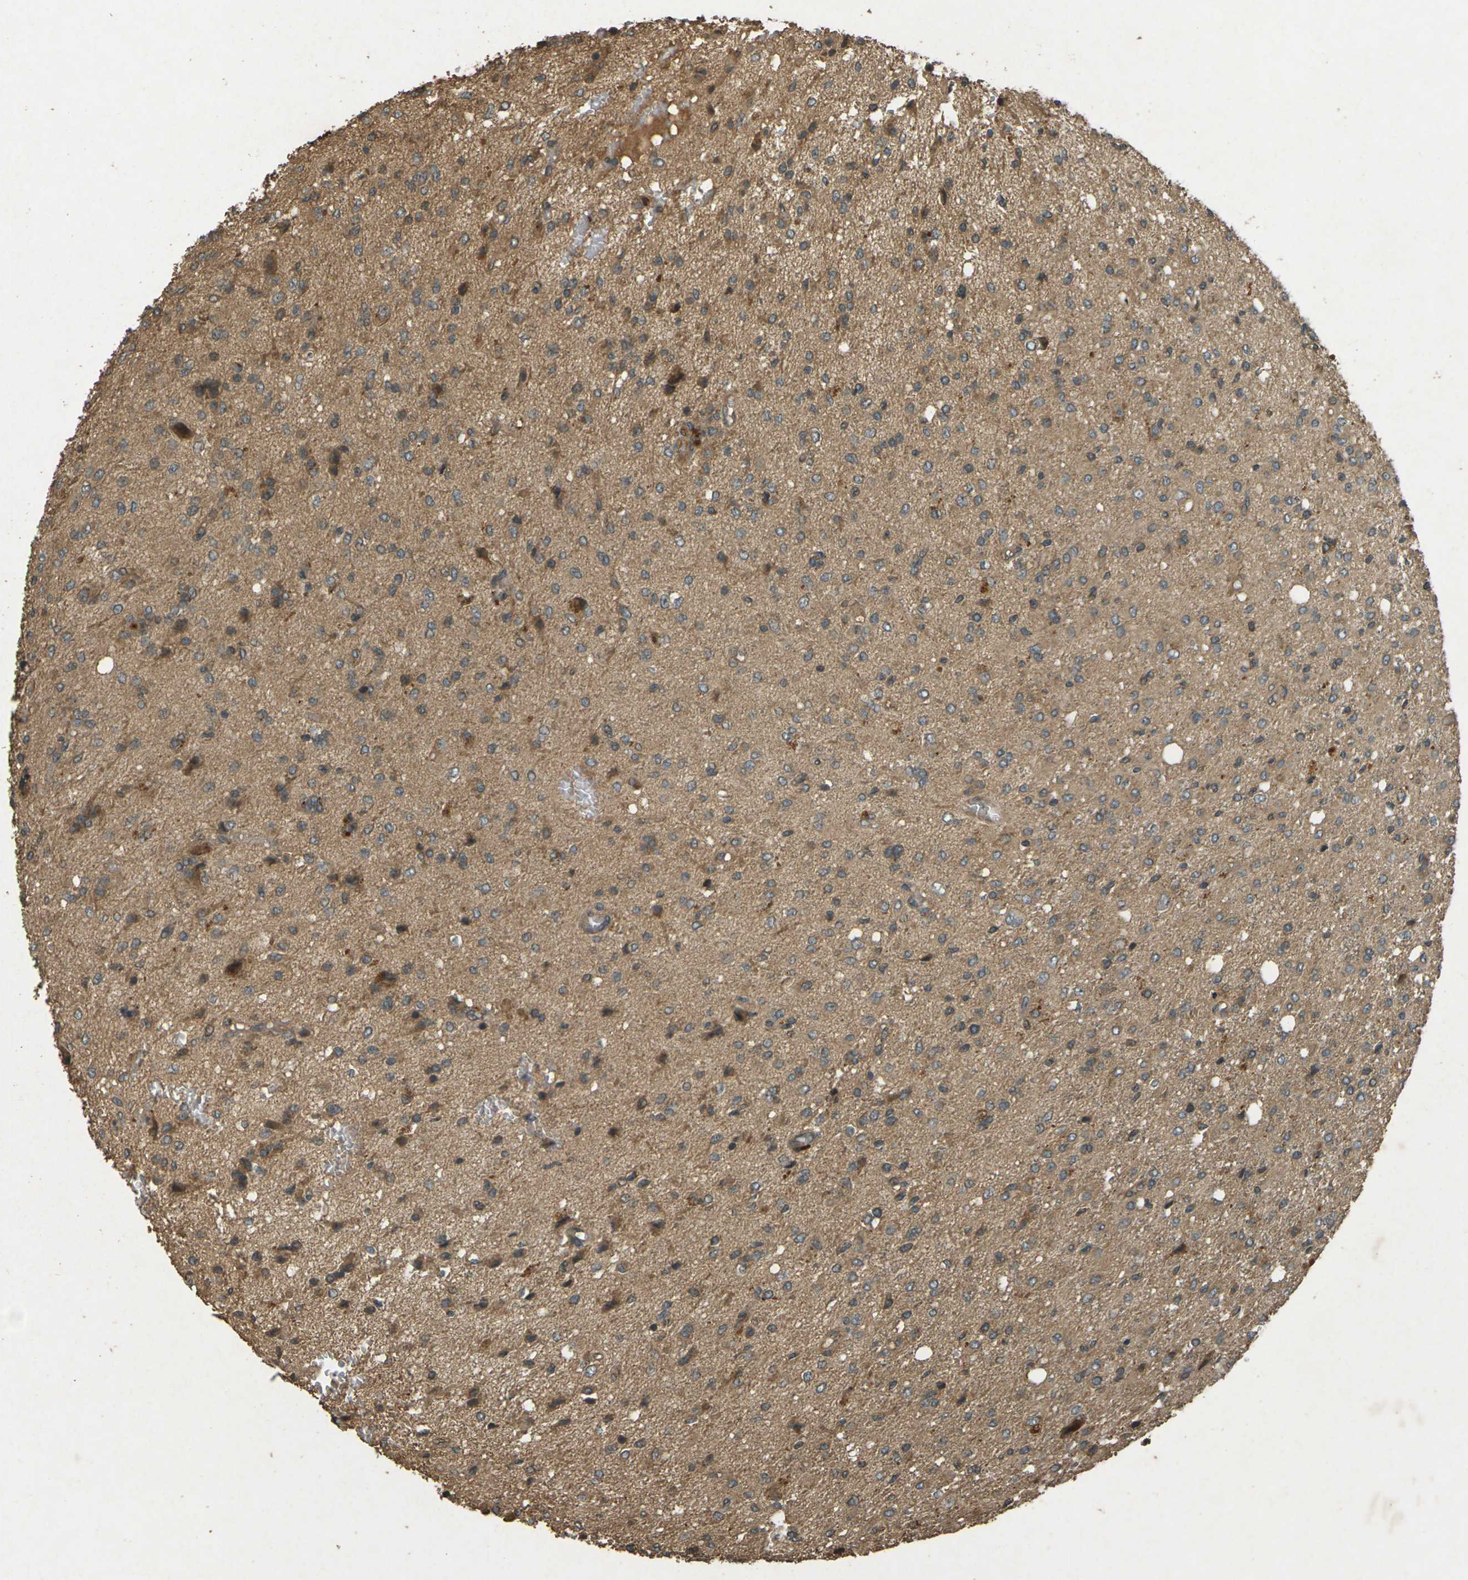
{"staining": {"intensity": "moderate", "quantity": "25%-75%", "location": "cytoplasmic/membranous"}, "tissue": "glioma", "cell_type": "Tumor cells", "image_type": "cancer", "snomed": [{"axis": "morphology", "description": "Glioma, malignant, High grade"}, {"axis": "topography", "description": "Brain"}], "caption": "This image shows malignant glioma (high-grade) stained with IHC to label a protein in brown. The cytoplasmic/membranous of tumor cells show moderate positivity for the protein. Nuclei are counter-stained blue.", "gene": "TAP1", "patient": {"sex": "female", "age": 59}}